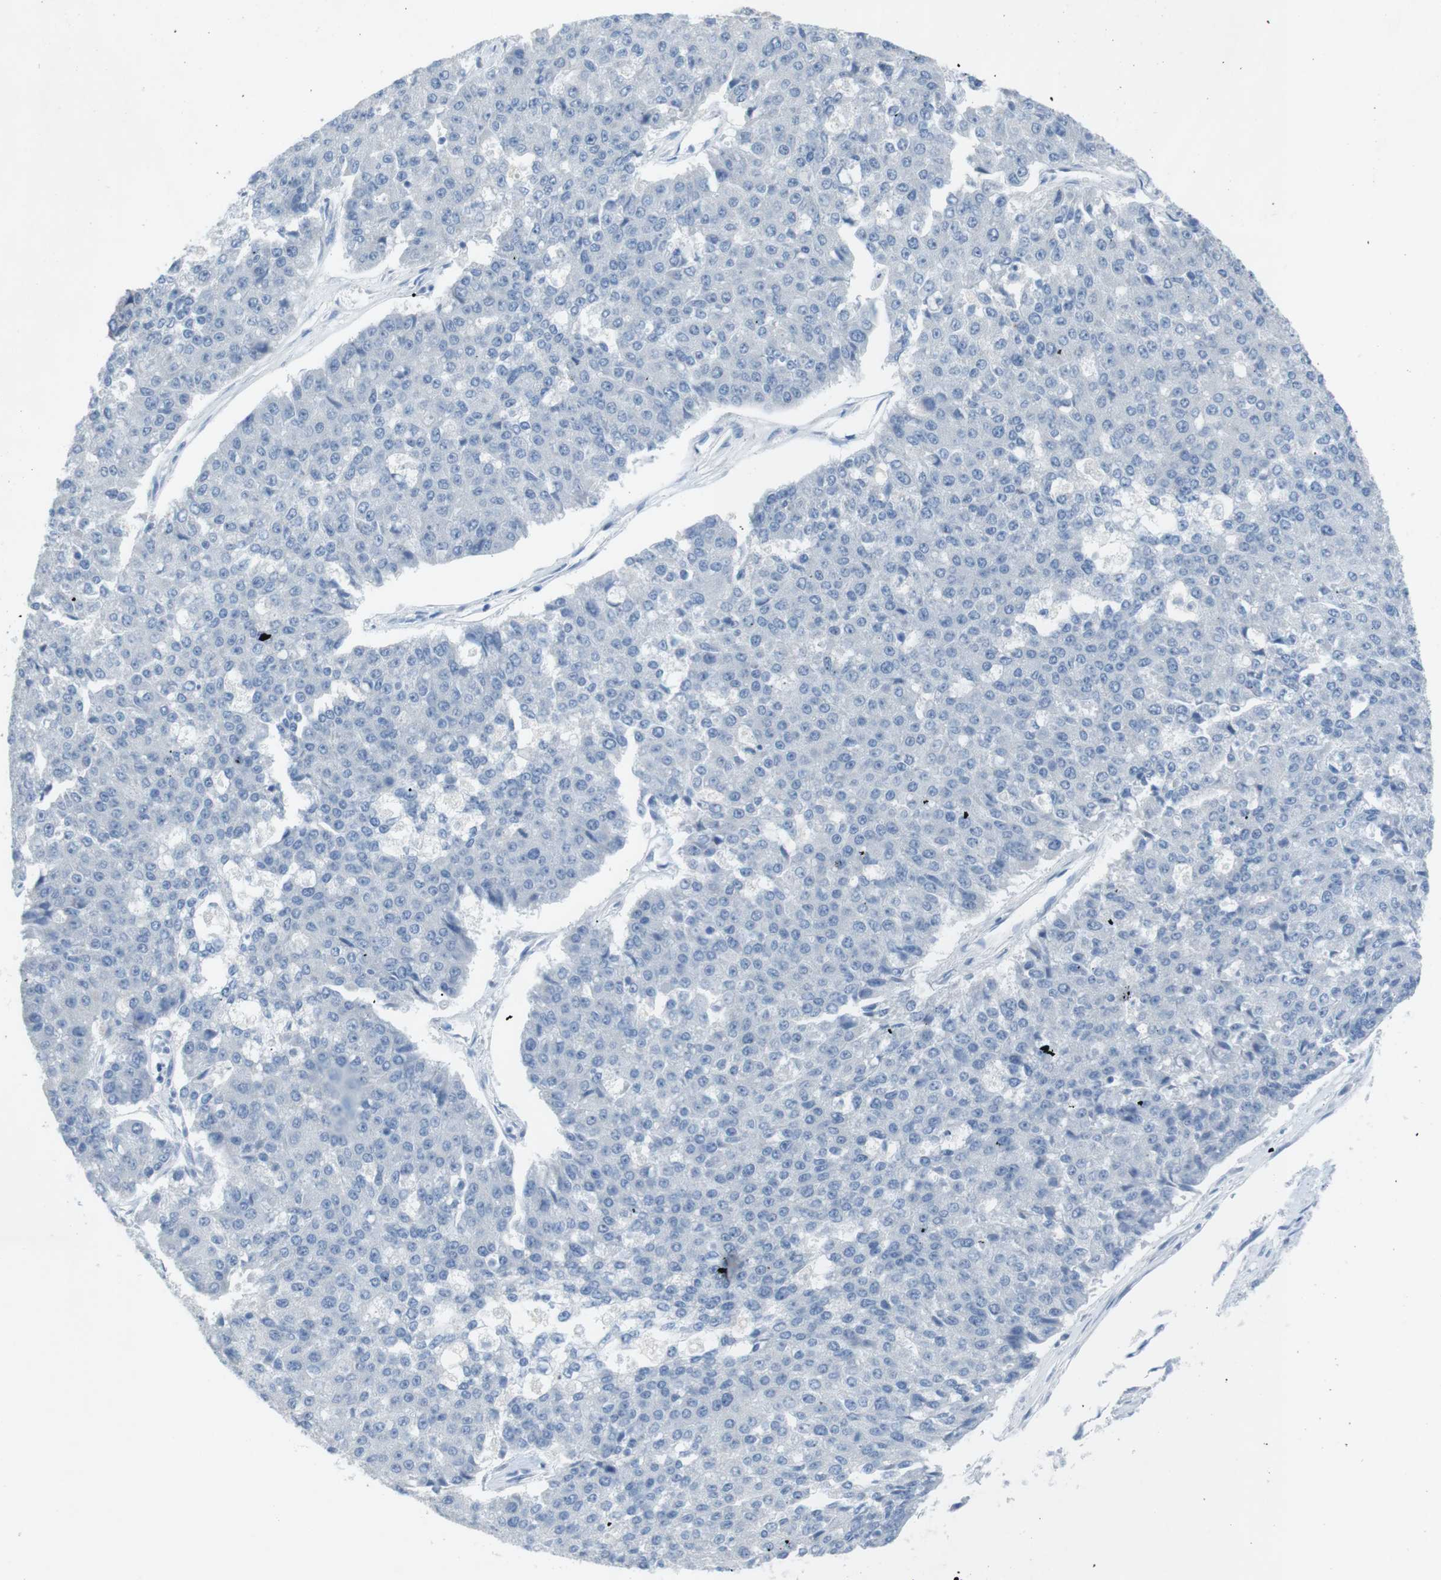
{"staining": {"intensity": "negative", "quantity": "none", "location": "none"}, "tissue": "pancreatic cancer", "cell_type": "Tumor cells", "image_type": "cancer", "snomed": [{"axis": "morphology", "description": "Adenocarcinoma, NOS"}, {"axis": "topography", "description": "Pancreas"}], "caption": "This is an IHC photomicrograph of human pancreatic cancer (adenocarcinoma). There is no staining in tumor cells.", "gene": "SALL4", "patient": {"sex": "male", "age": 50}}